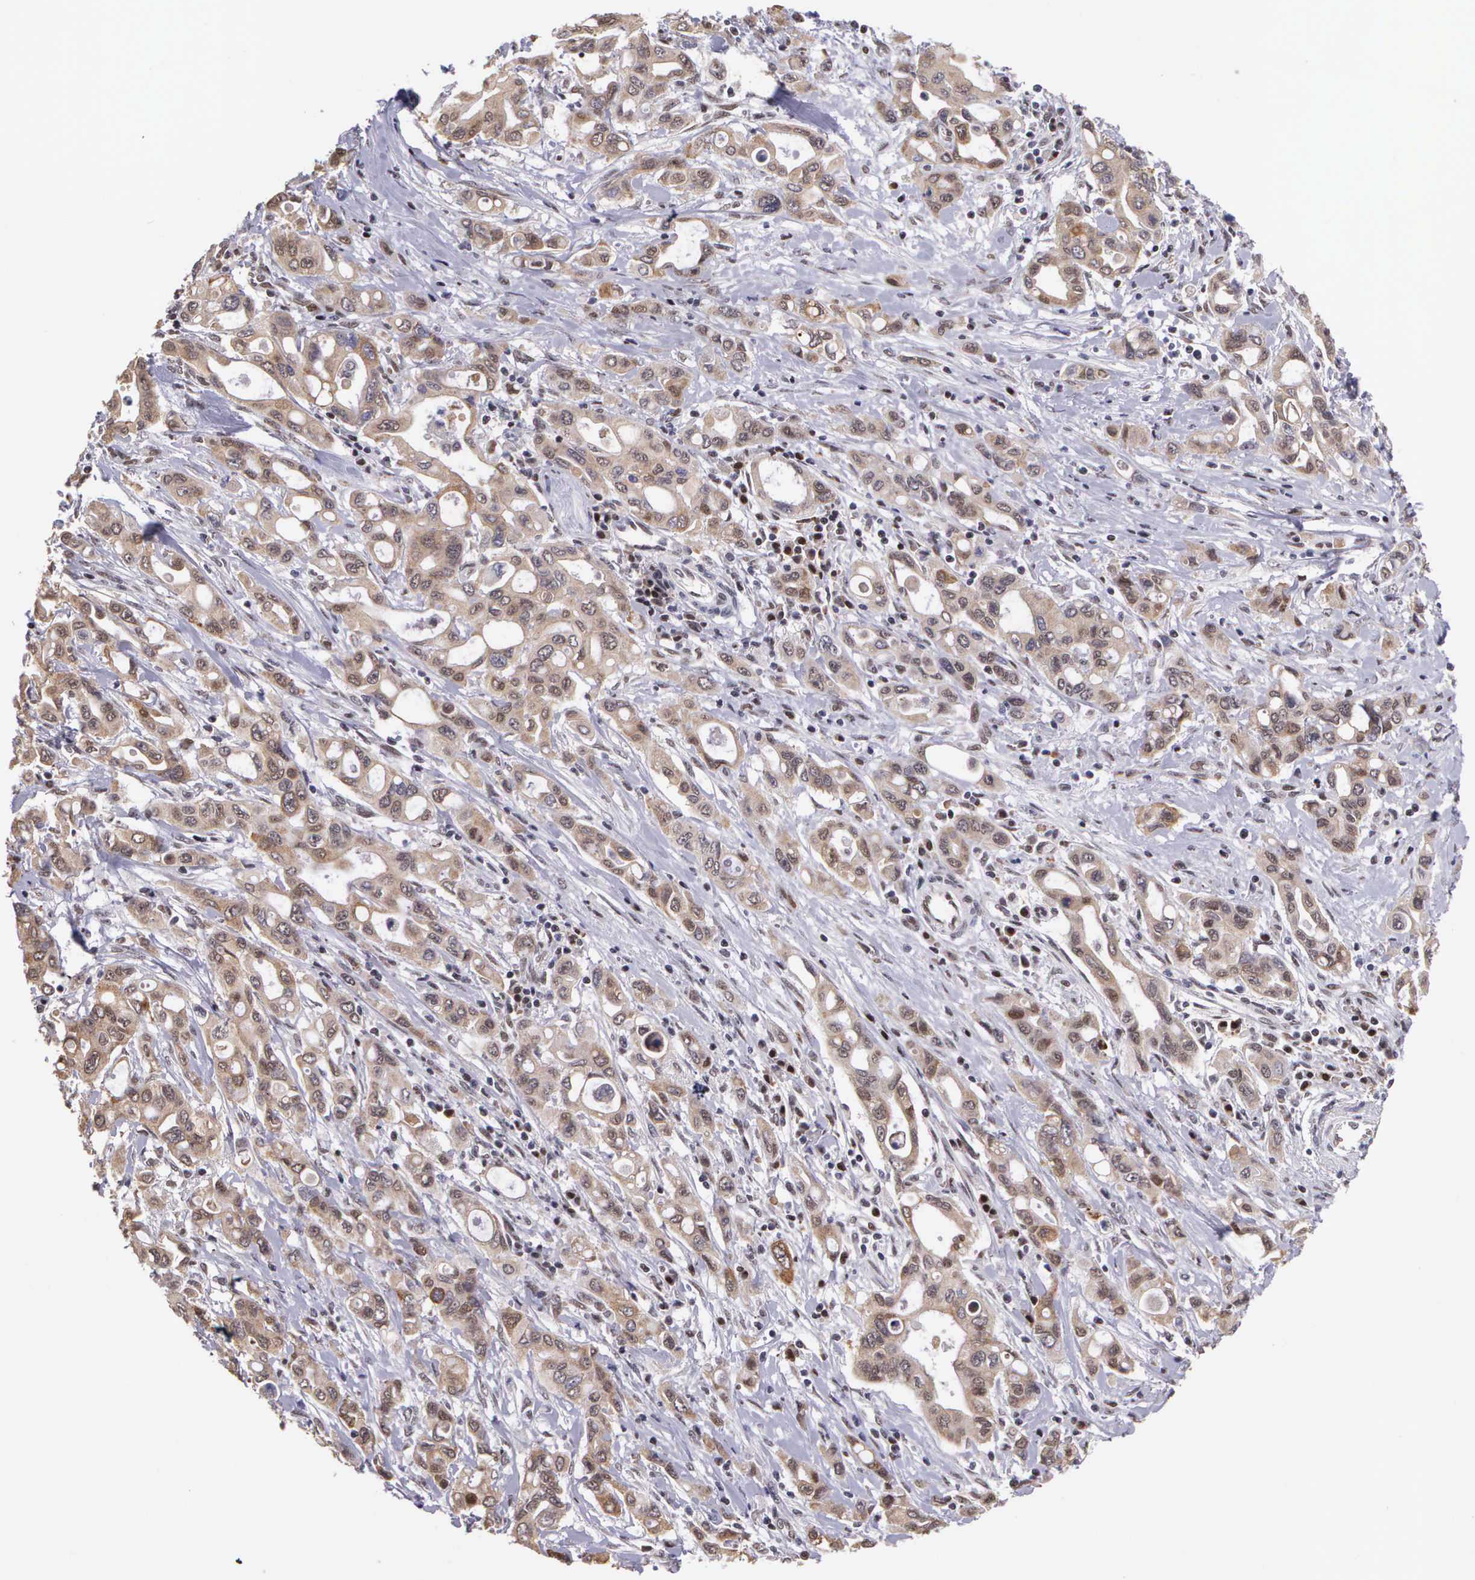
{"staining": {"intensity": "weak", "quantity": "25%-75%", "location": "cytoplasmic/membranous"}, "tissue": "pancreatic cancer", "cell_type": "Tumor cells", "image_type": "cancer", "snomed": [{"axis": "morphology", "description": "Adenocarcinoma, NOS"}, {"axis": "topography", "description": "Pancreas"}], "caption": "Immunohistochemistry histopathology image of human adenocarcinoma (pancreatic) stained for a protein (brown), which demonstrates low levels of weak cytoplasmic/membranous positivity in about 25%-75% of tumor cells.", "gene": "SLC25A21", "patient": {"sex": "female", "age": 57}}